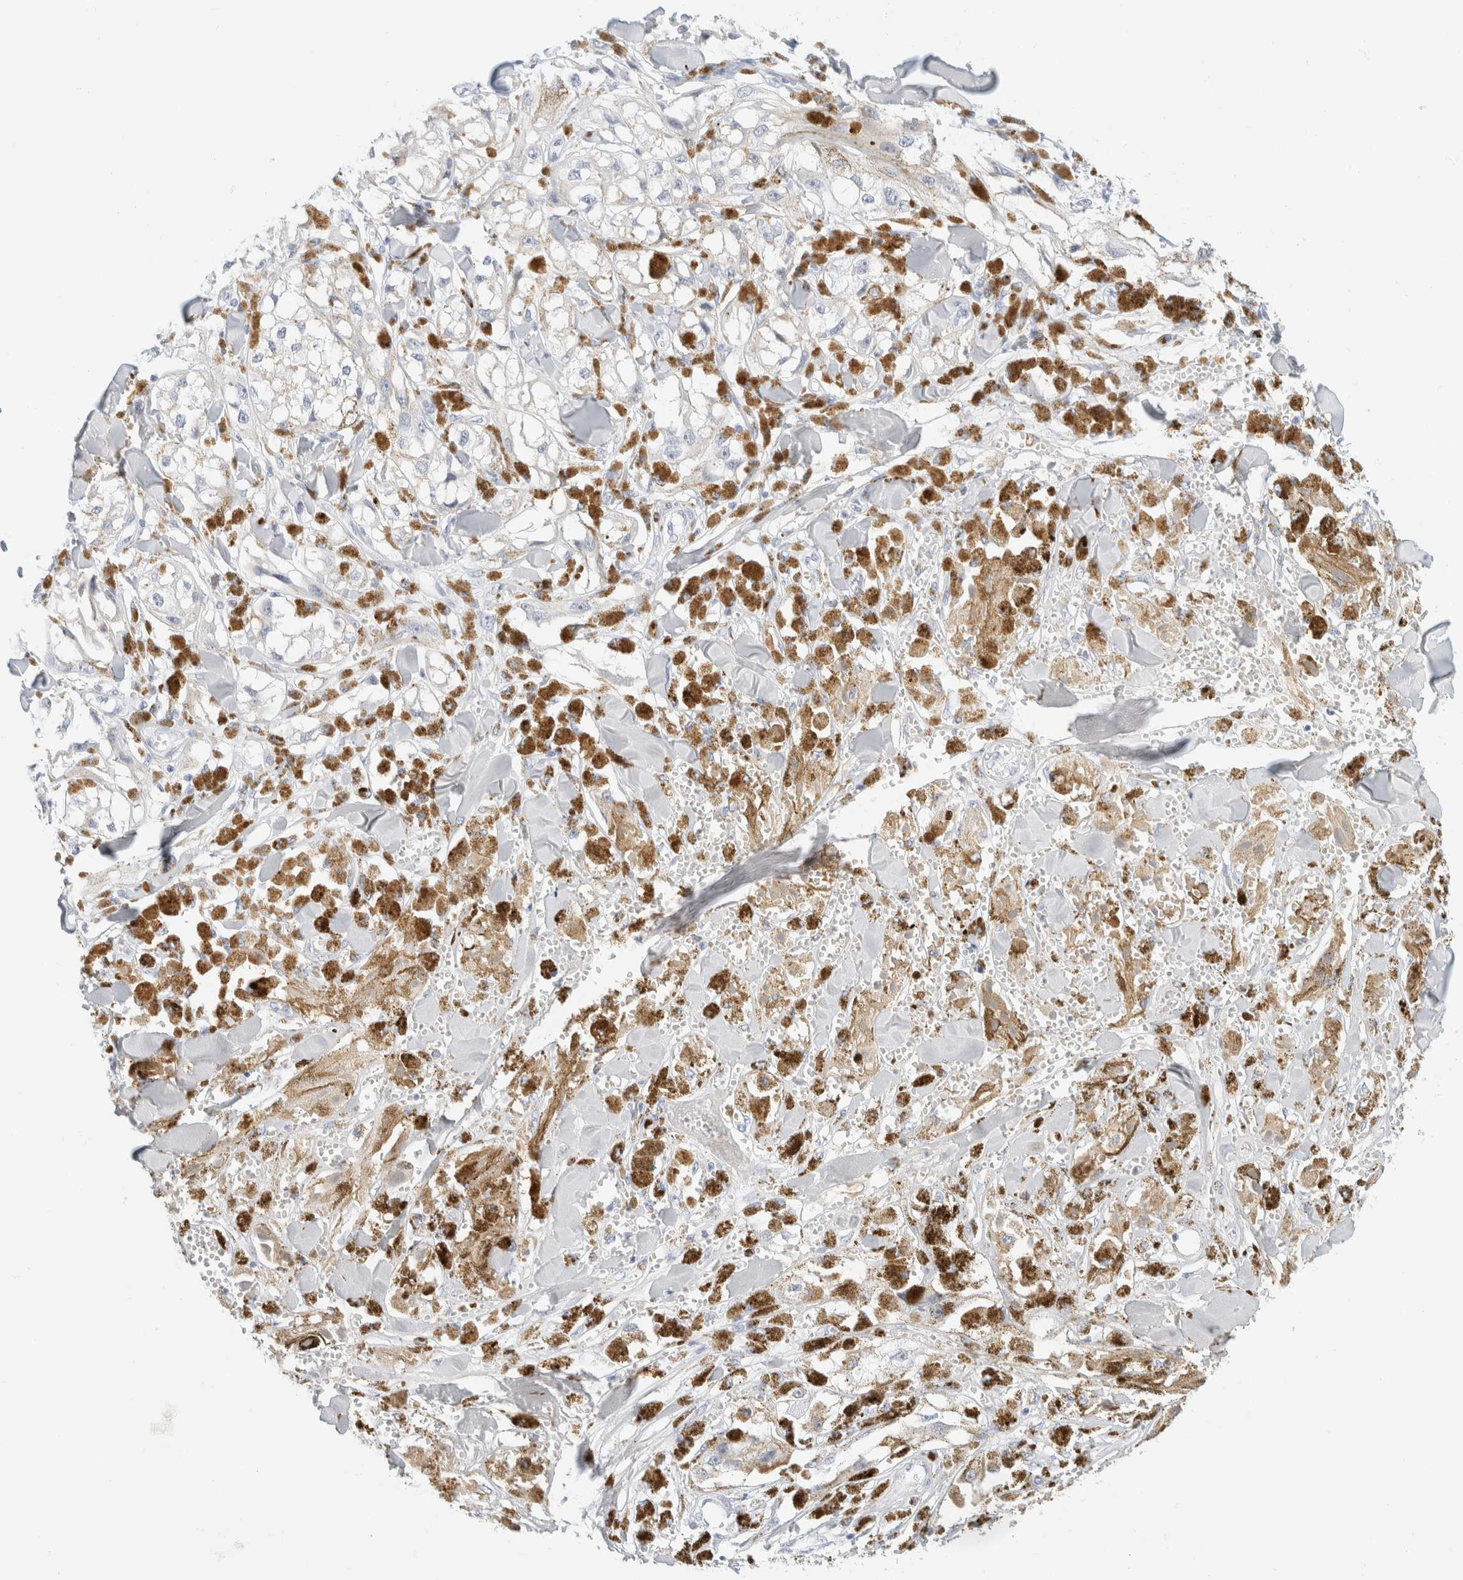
{"staining": {"intensity": "negative", "quantity": "none", "location": "none"}, "tissue": "melanoma", "cell_type": "Tumor cells", "image_type": "cancer", "snomed": [{"axis": "morphology", "description": "Malignant melanoma, NOS"}, {"axis": "topography", "description": "Skin"}], "caption": "This image is of malignant melanoma stained with immunohistochemistry to label a protein in brown with the nuclei are counter-stained blue. There is no staining in tumor cells. (IHC, brightfield microscopy, high magnification).", "gene": "KRT20", "patient": {"sex": "male", "age": 88}}